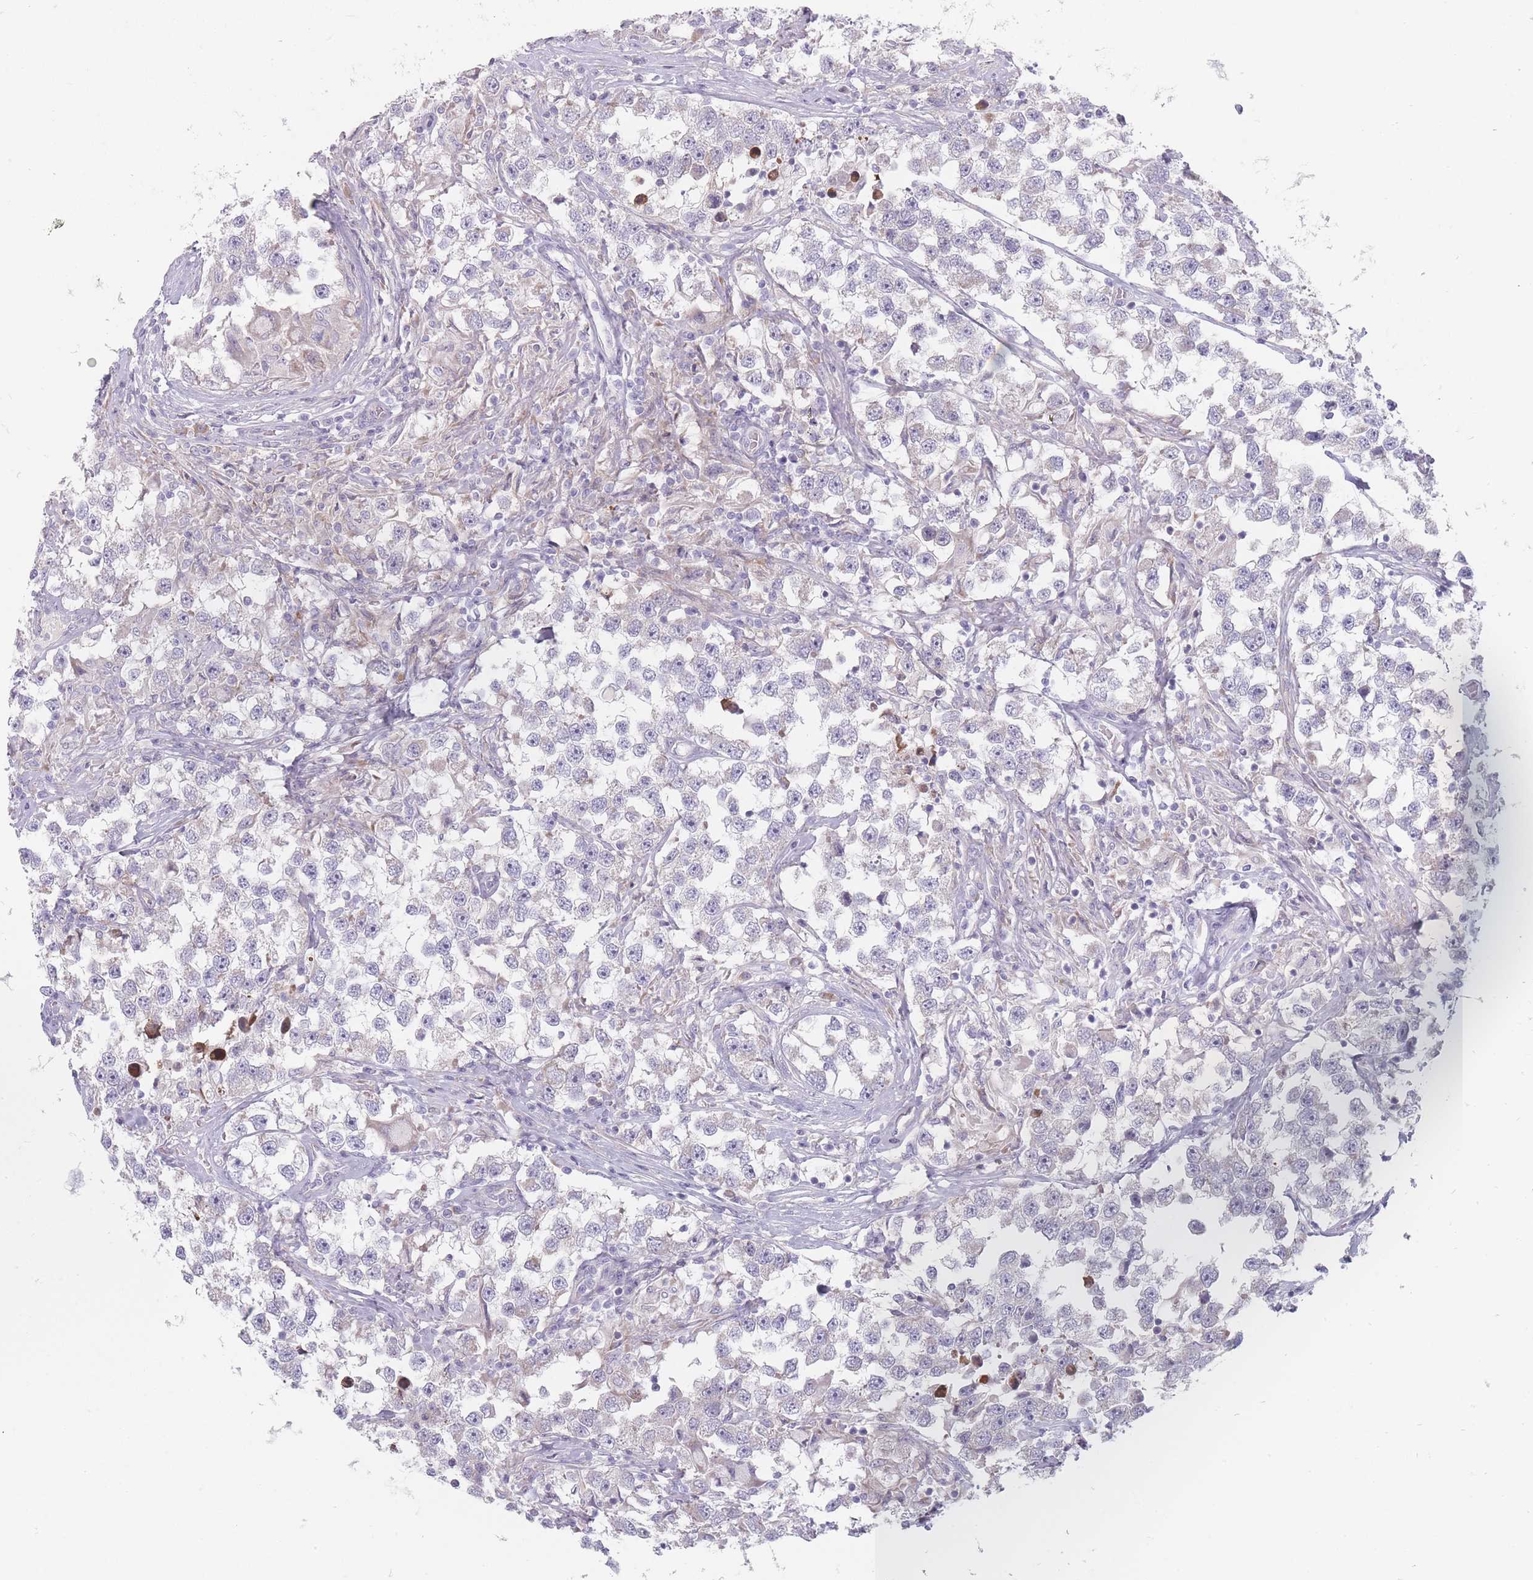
{"staining": {"intensity": "negative", "quantity": "none", "location": "none"}, "tissue": "testis cancer", "cell_type": "Tumor cells", "image_type": "cancer", "snomed": [{"axis": "morphology", "description": "Seminoma, NOS"}, {"axis": "topography", "description": "Testis"}], "caption": "The micrograph displays no significant staining in tumor cells of testis seminoma.", "gene": "SPATS1", "patient": {"sex": "male", "age": 46}}